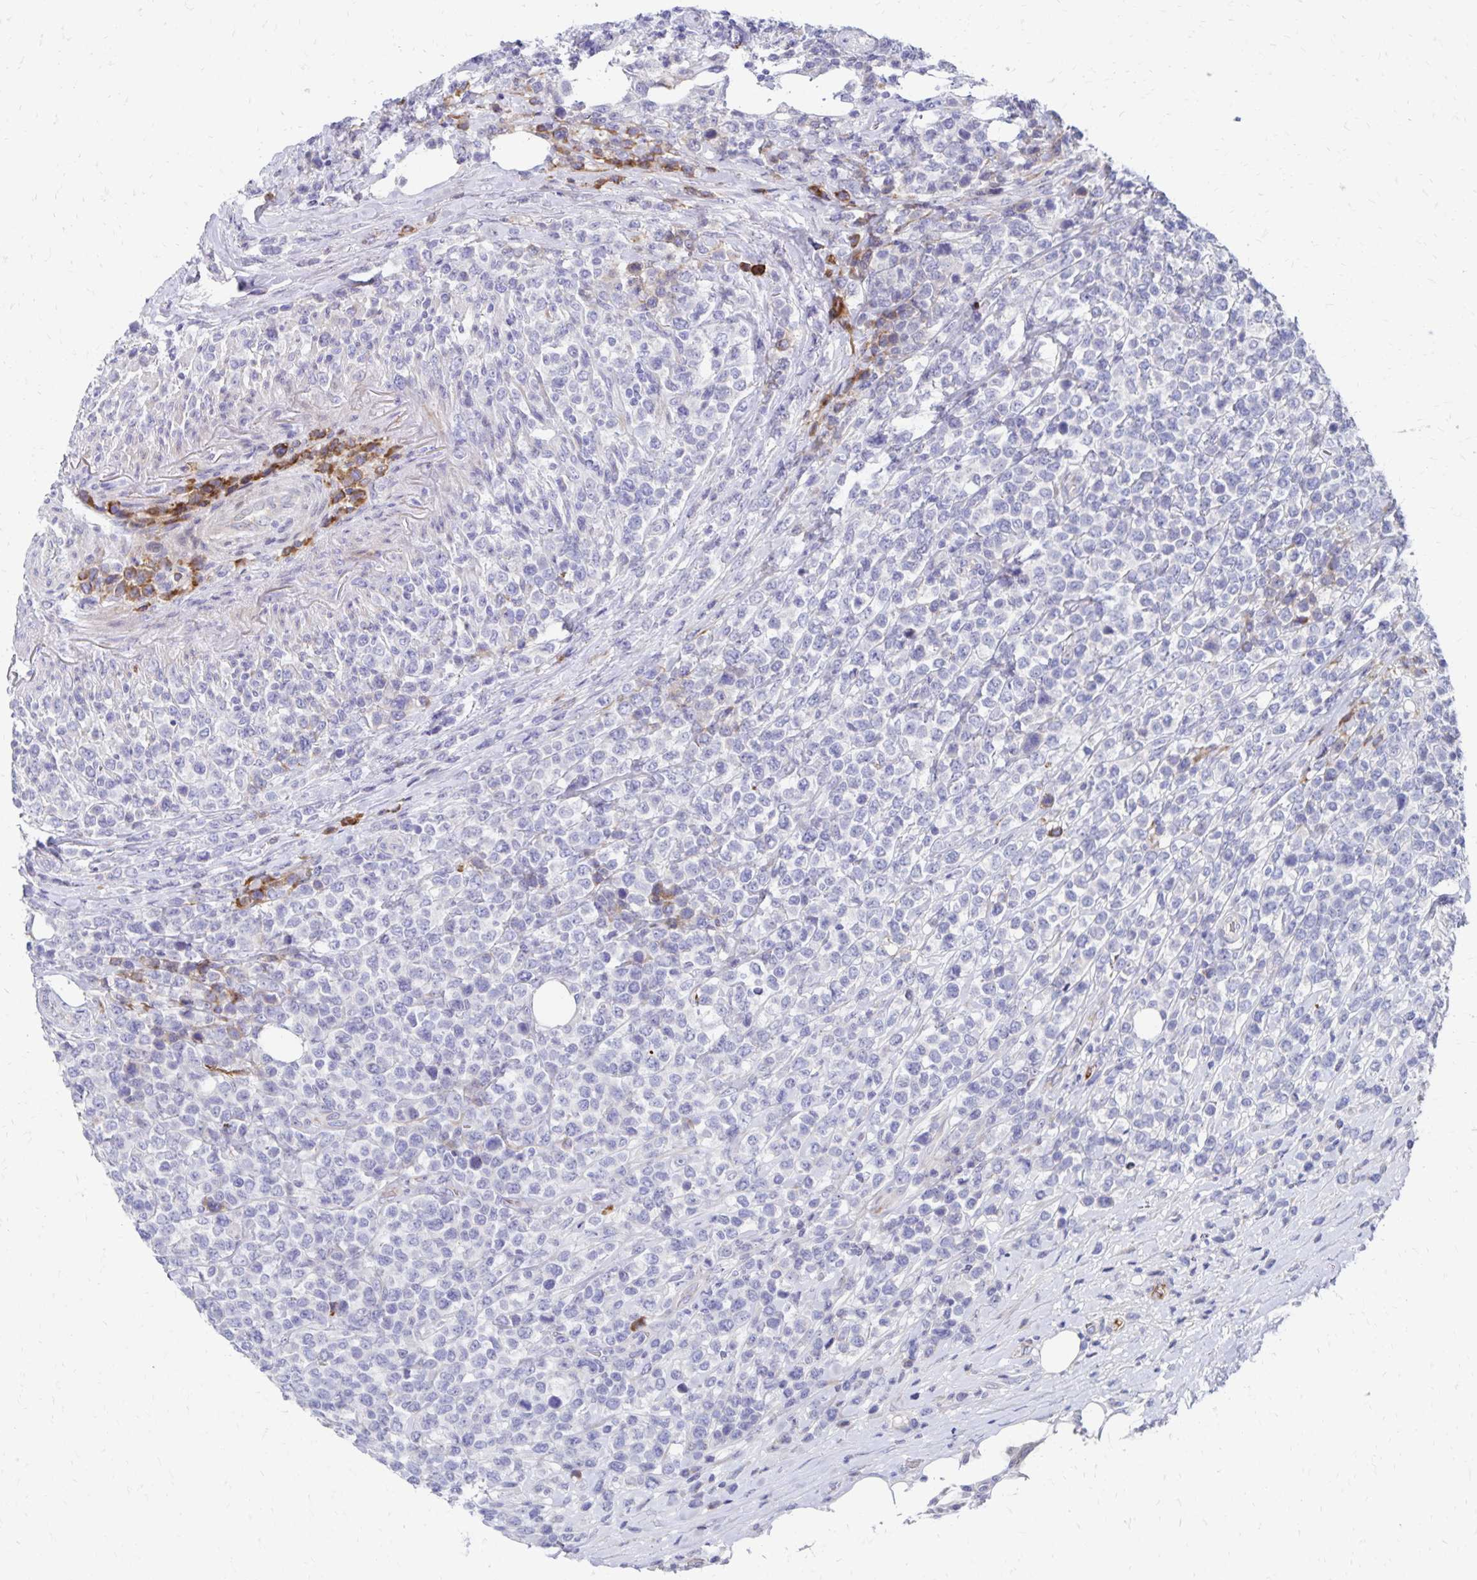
{"staining": {"intensity": "moderate", "quantity": "<25%", "location": "cytoplasmic/membranous"}, "tissue": "lymphoma", "cell_type": "Tumor cells", "image_type": "cancer", "snomed": [{"axis": "morphology", "description": "Malignant lymphoma, non-Hodgkin's type, High grade"}, {"axis": "topography", "description": "Soft tissue"}], "caption": "Human lymphoma stained for a protein (brown) shows moderate cytoplasmic/membranous positive positivity in about <25% of tumor cells.", "gene": "NECAP1", "patient": {"sex": "female", "age": 56}}